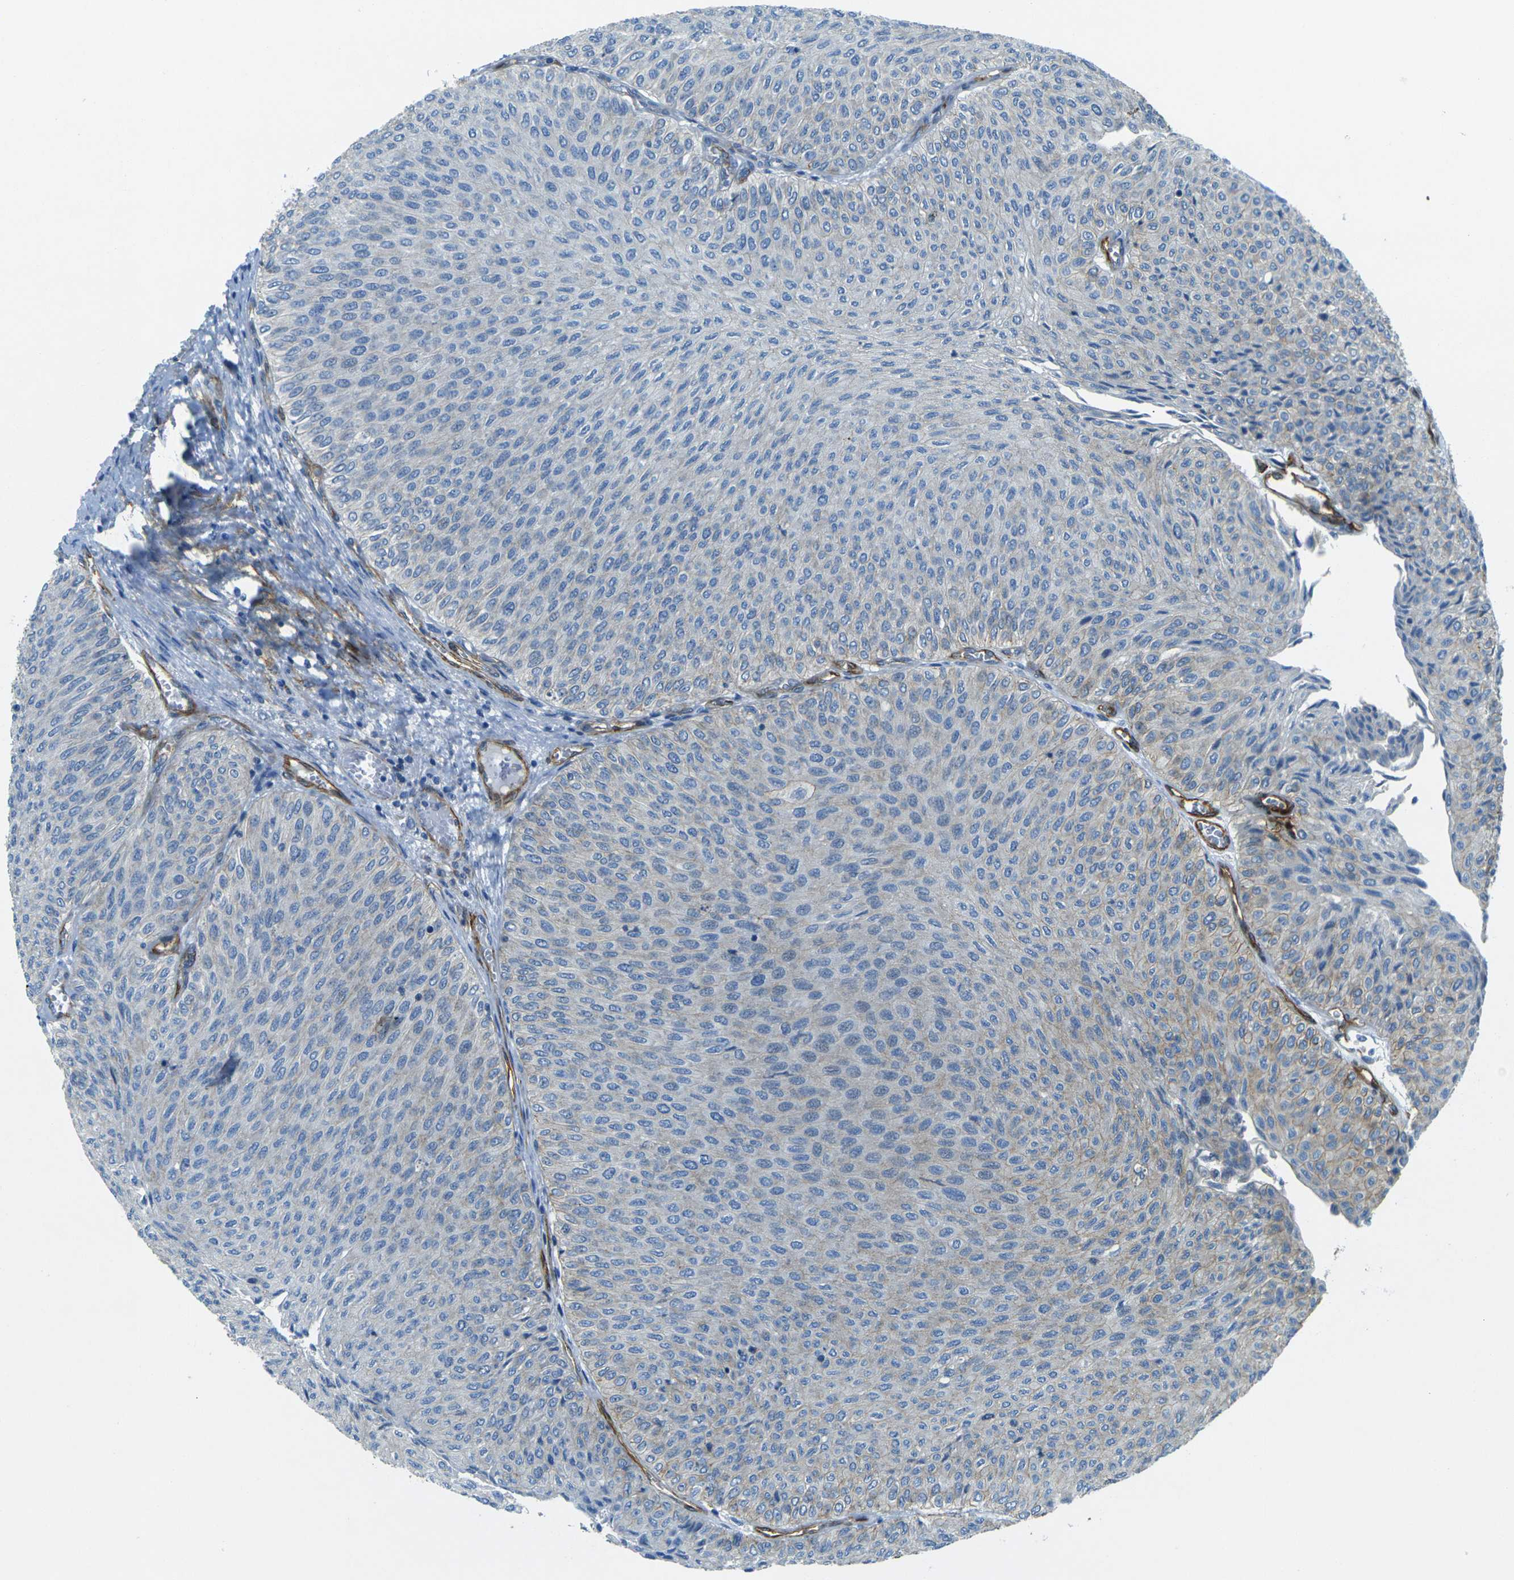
{"staining": {"intensity": "negative", "quantity": "none", "location": "none"}, "tissue": "urothelial cancer", "cell_type": "Tumor cells", "image_type": "cancer", "snomed": [{"axis": "morphology", "description": "Urothelial carcinoma, Low grade"}, {"axis": "topography", "description": "Urinary bladder"}], "caption": "DAB (3,3'-diaminobenzidine) immunohistochemical staining of urothelial carcinoma (low-grade) reveals no significant expression in tumor cells.", "gene": "EPHA7", "patient": {"sex": "male", "age": 78}}